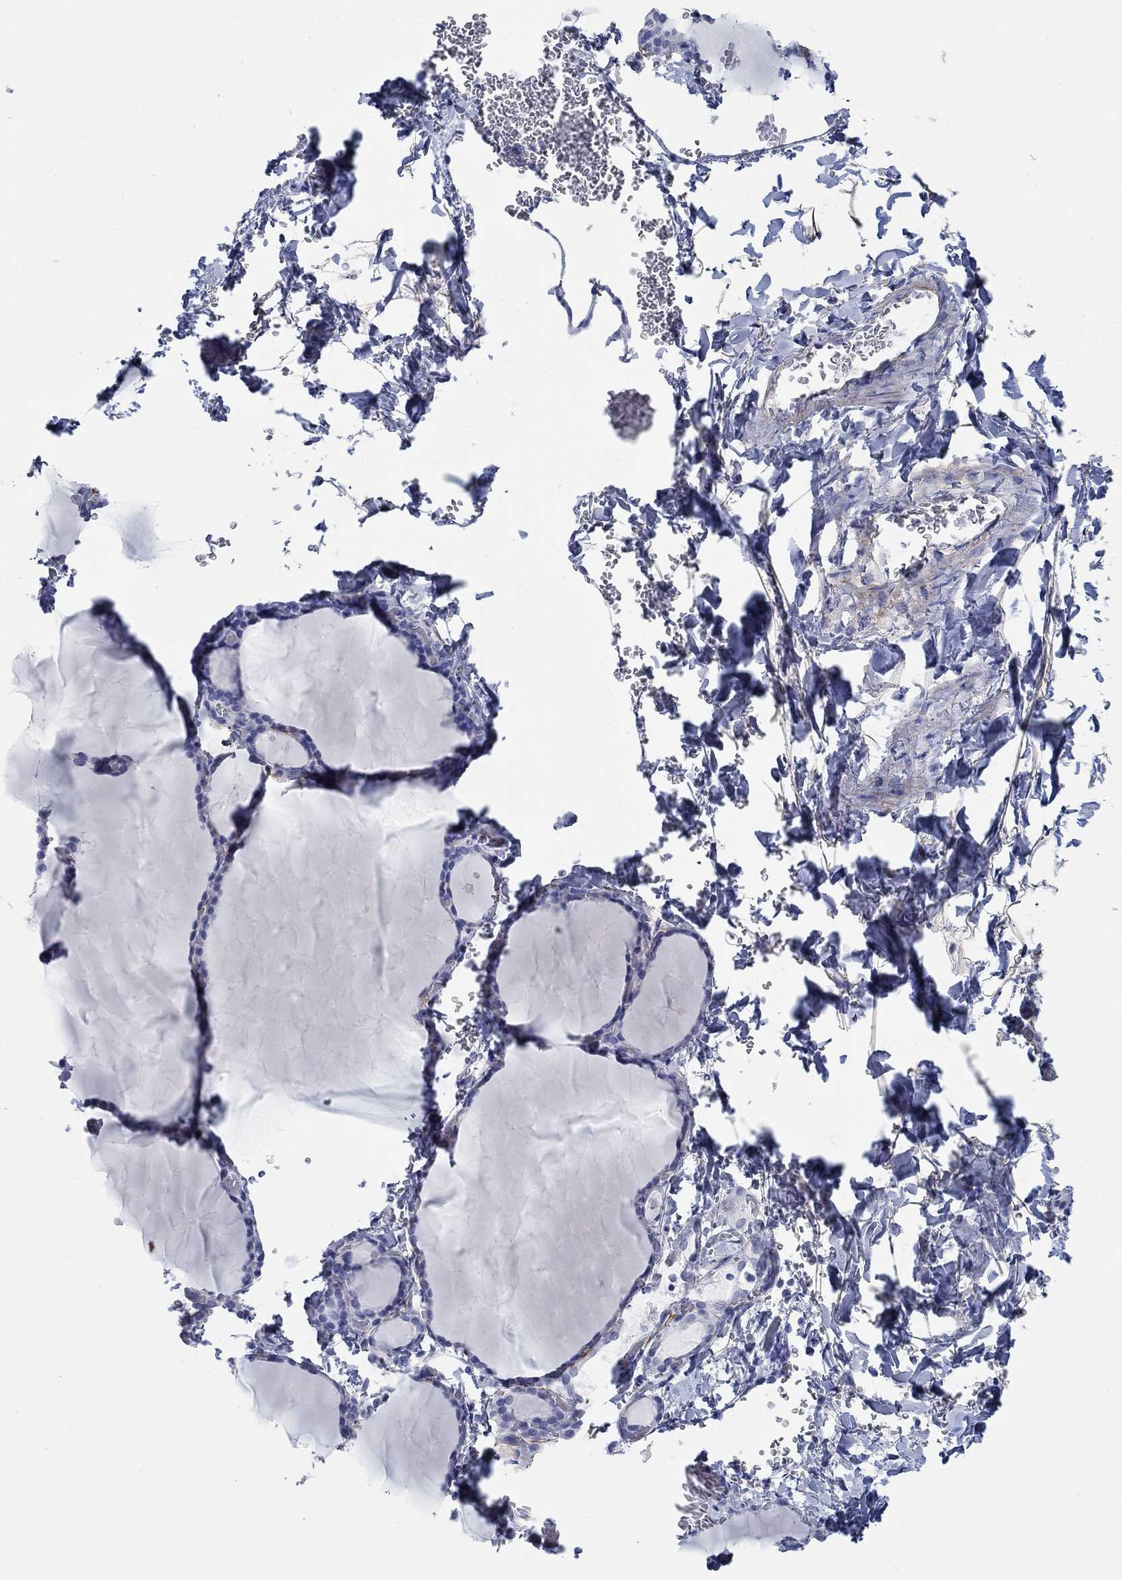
{"staining": {"intensity": "negative", "quantity": "none", "location": "none"}, "tissue": "thyroid gland", "cell_type": "Glandular cells", "image_type": "normal", "snomed": [{"axis": "morphology", "description": "Normal tissue, NOS"}, {"axis": "morphology", "description": "Hyperplasia, NOS"}, {"axis": "topography", "description": "Thyroid gland"}], "caption": "Thyroid gland stained for a protein using IHC reveals no expression glandular cells.", "gene": "PDYN", "patient": {"sex": "female", "age": 27}}